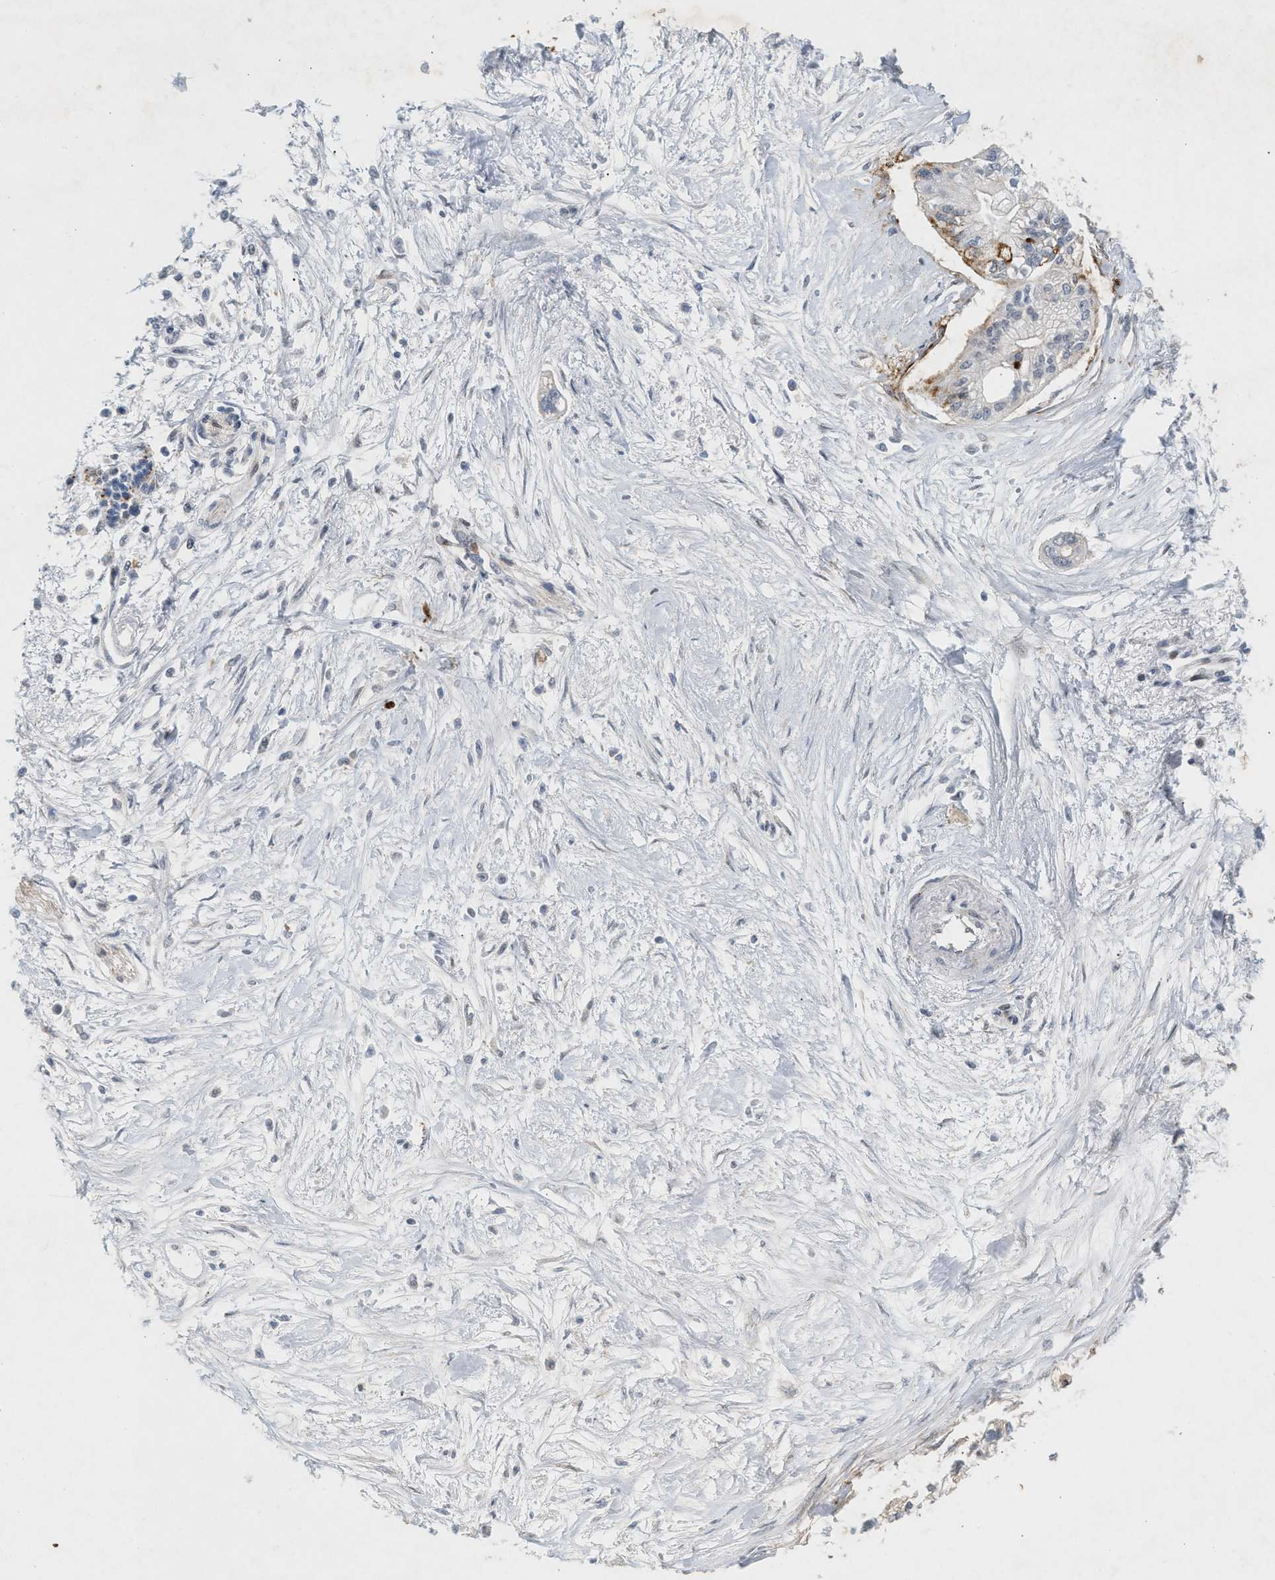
{"staining": {"intensity": "negative", "quantity": "none", "location": "none"}, "tissue": "pancreatic cancer", "cell_type": "Tumor cells", "image_type": "cancer", "snomed": [{"axis": "morphology", "description": "Adenocarcinoma, NOS"}, {"axis": "topography", "description": "Pancreas"}], "caption": "IHC micrograph of pancreatic cancer (adenocarcinoma) stained for a protein (brown), which reveals no staining in tumor cells.", "gene": "ZPR1", "patient": {"sex": "female", "age": 77}}